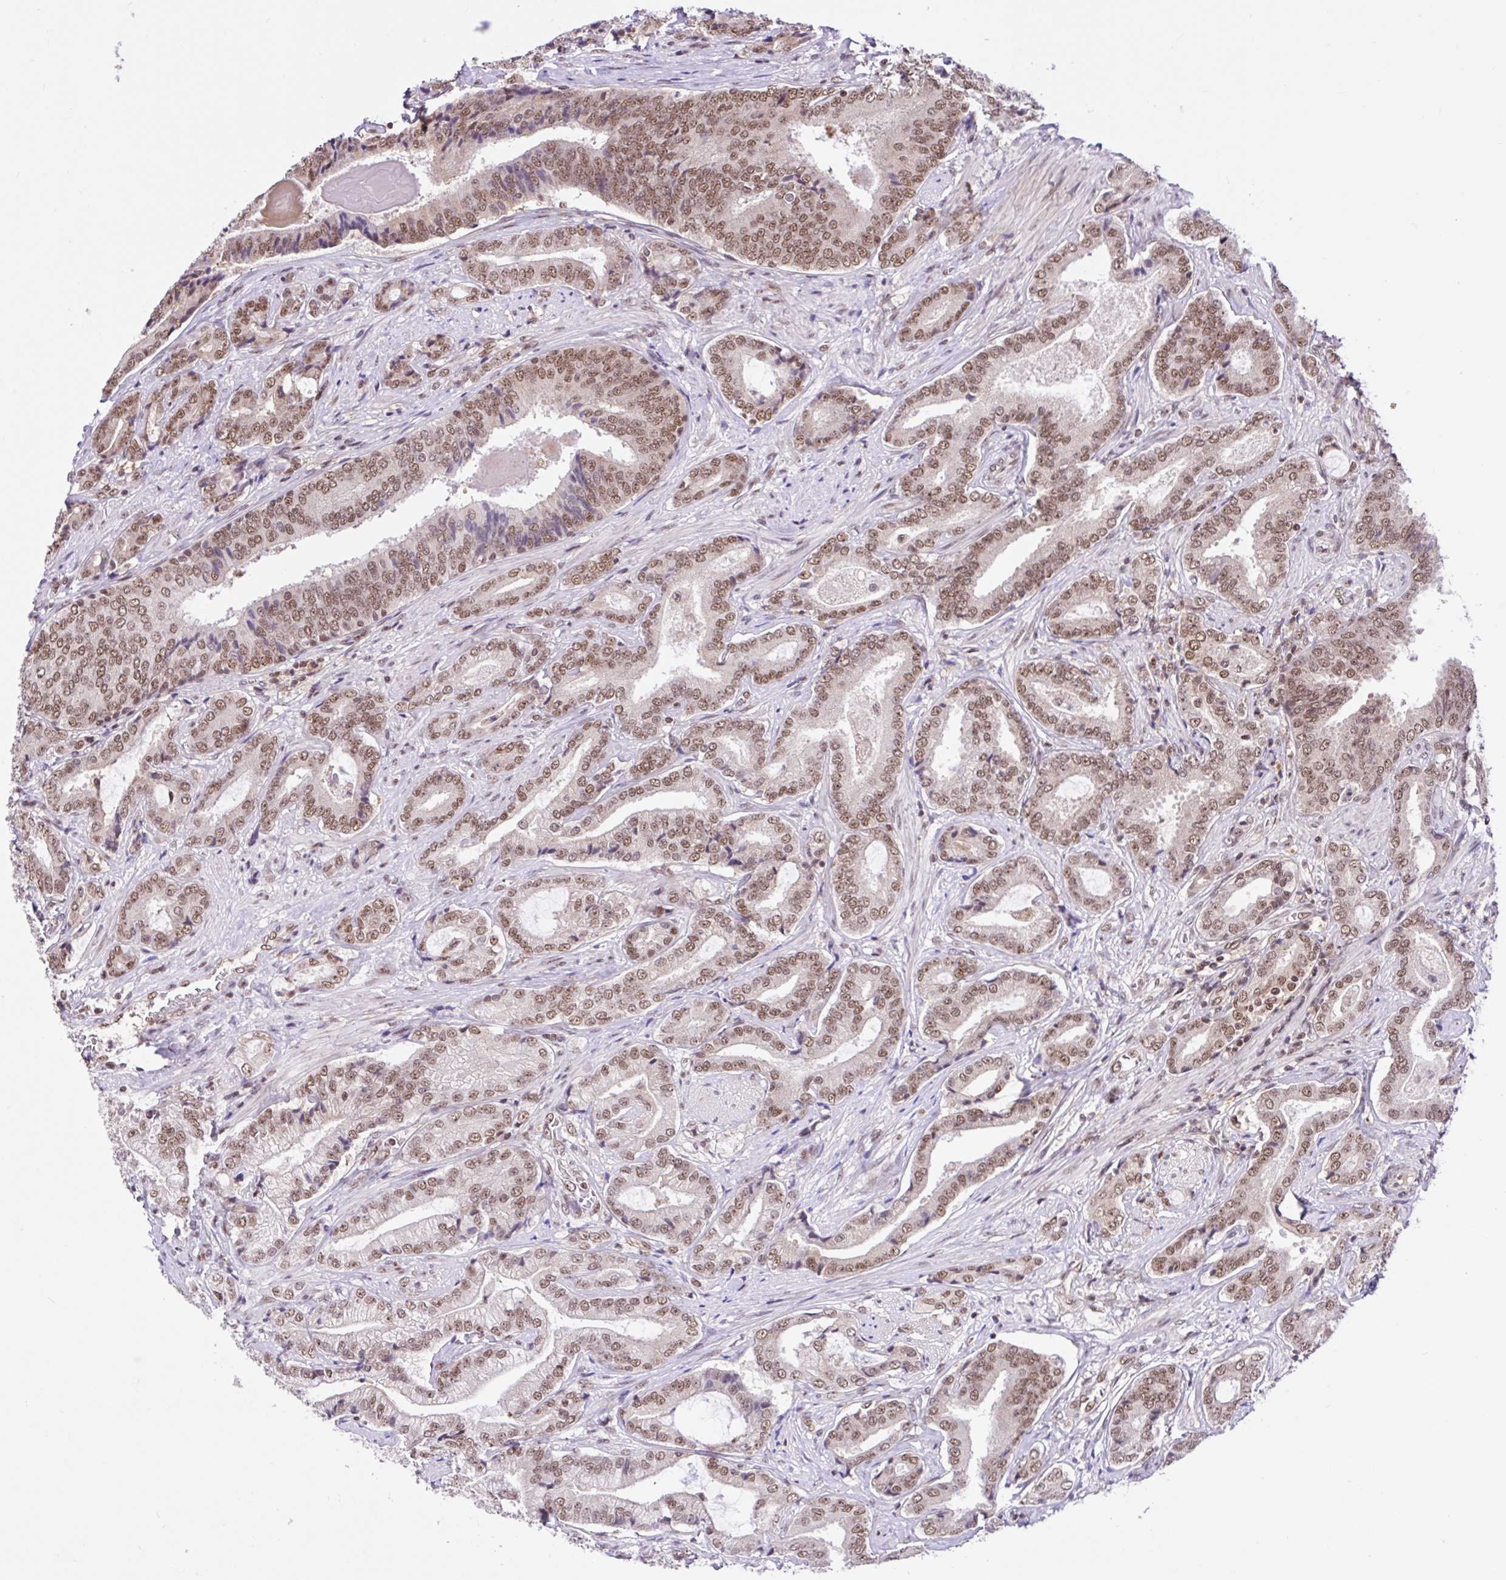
{"staining": {"intensity": "moderate", "quantity": ">75%", "location": "nuclear"}, "tissue": "prostate cancer", "cell_type": "Tumor cells", "image_type": "cancer", "snomed": [{"axis": "morphology", "description": "Adenocarcinoma, High grade"}, {"axis": "topography", "description": "Prostate"}], "caption": "Brown immunohistochemical staining in prostate cancer displays moderate nuclear expression in approximately >75% of tumor cells.", "gene": "CCDC12", "patient": {"sex": "male", "age": 62}}